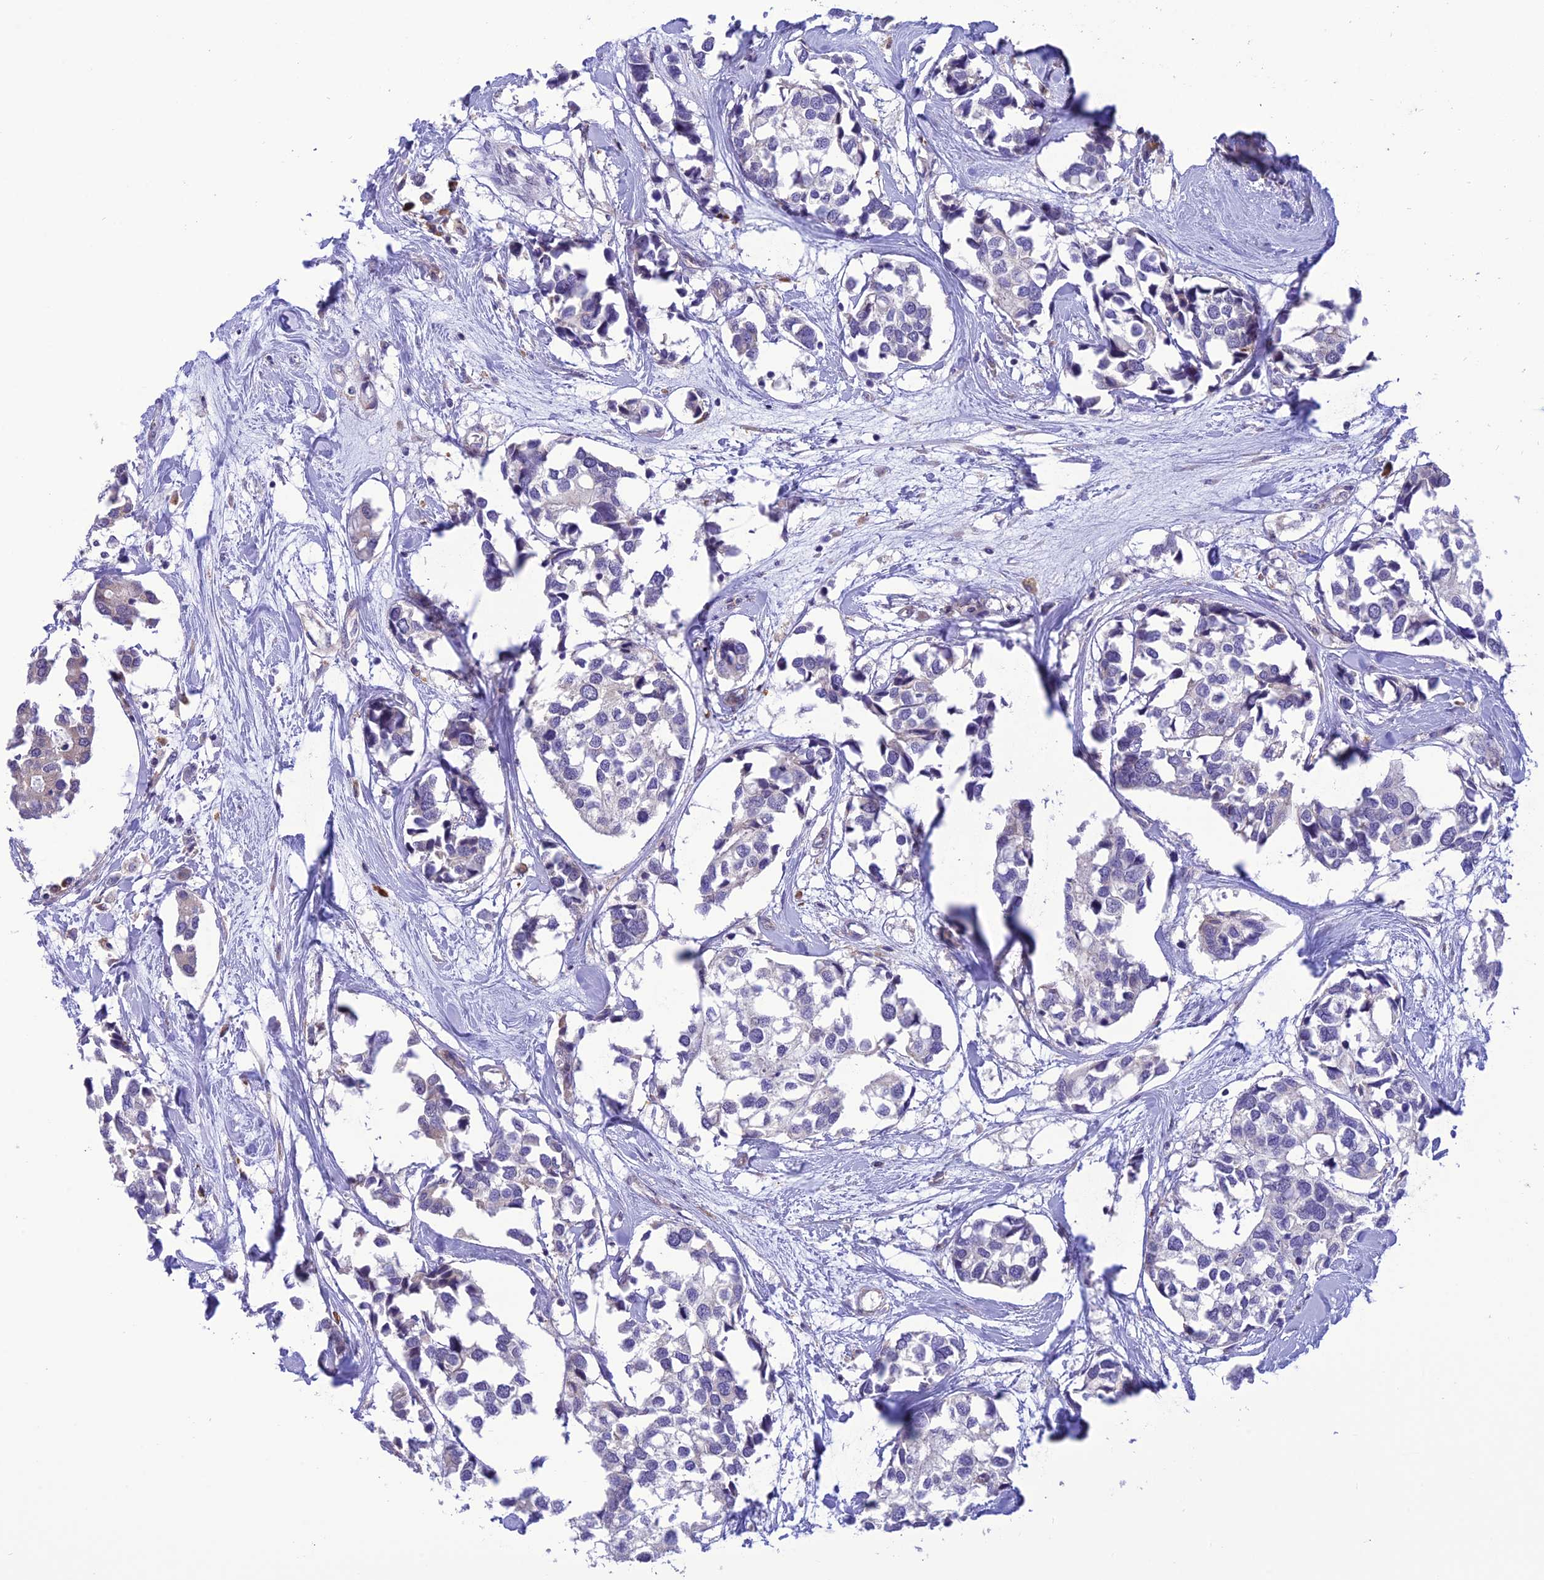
{"staining": {"intensity": "negative", "quantity": "none", "location": "none"}, "tissue": "breast cancer", "cell_type": "Tumor cells", "image_type": "cancer", "snomed": [{"axis": "morphology", "description": "Duct carcinoma"}, {"axis": "topography", "description": "Breast"}], "caption": "Protein analysis of breast invasive ductal carcinoma demonstrates no significant expression in tumor cells.", "gene": "RNF126", "patient": {"sex": "female", "age": 83}}